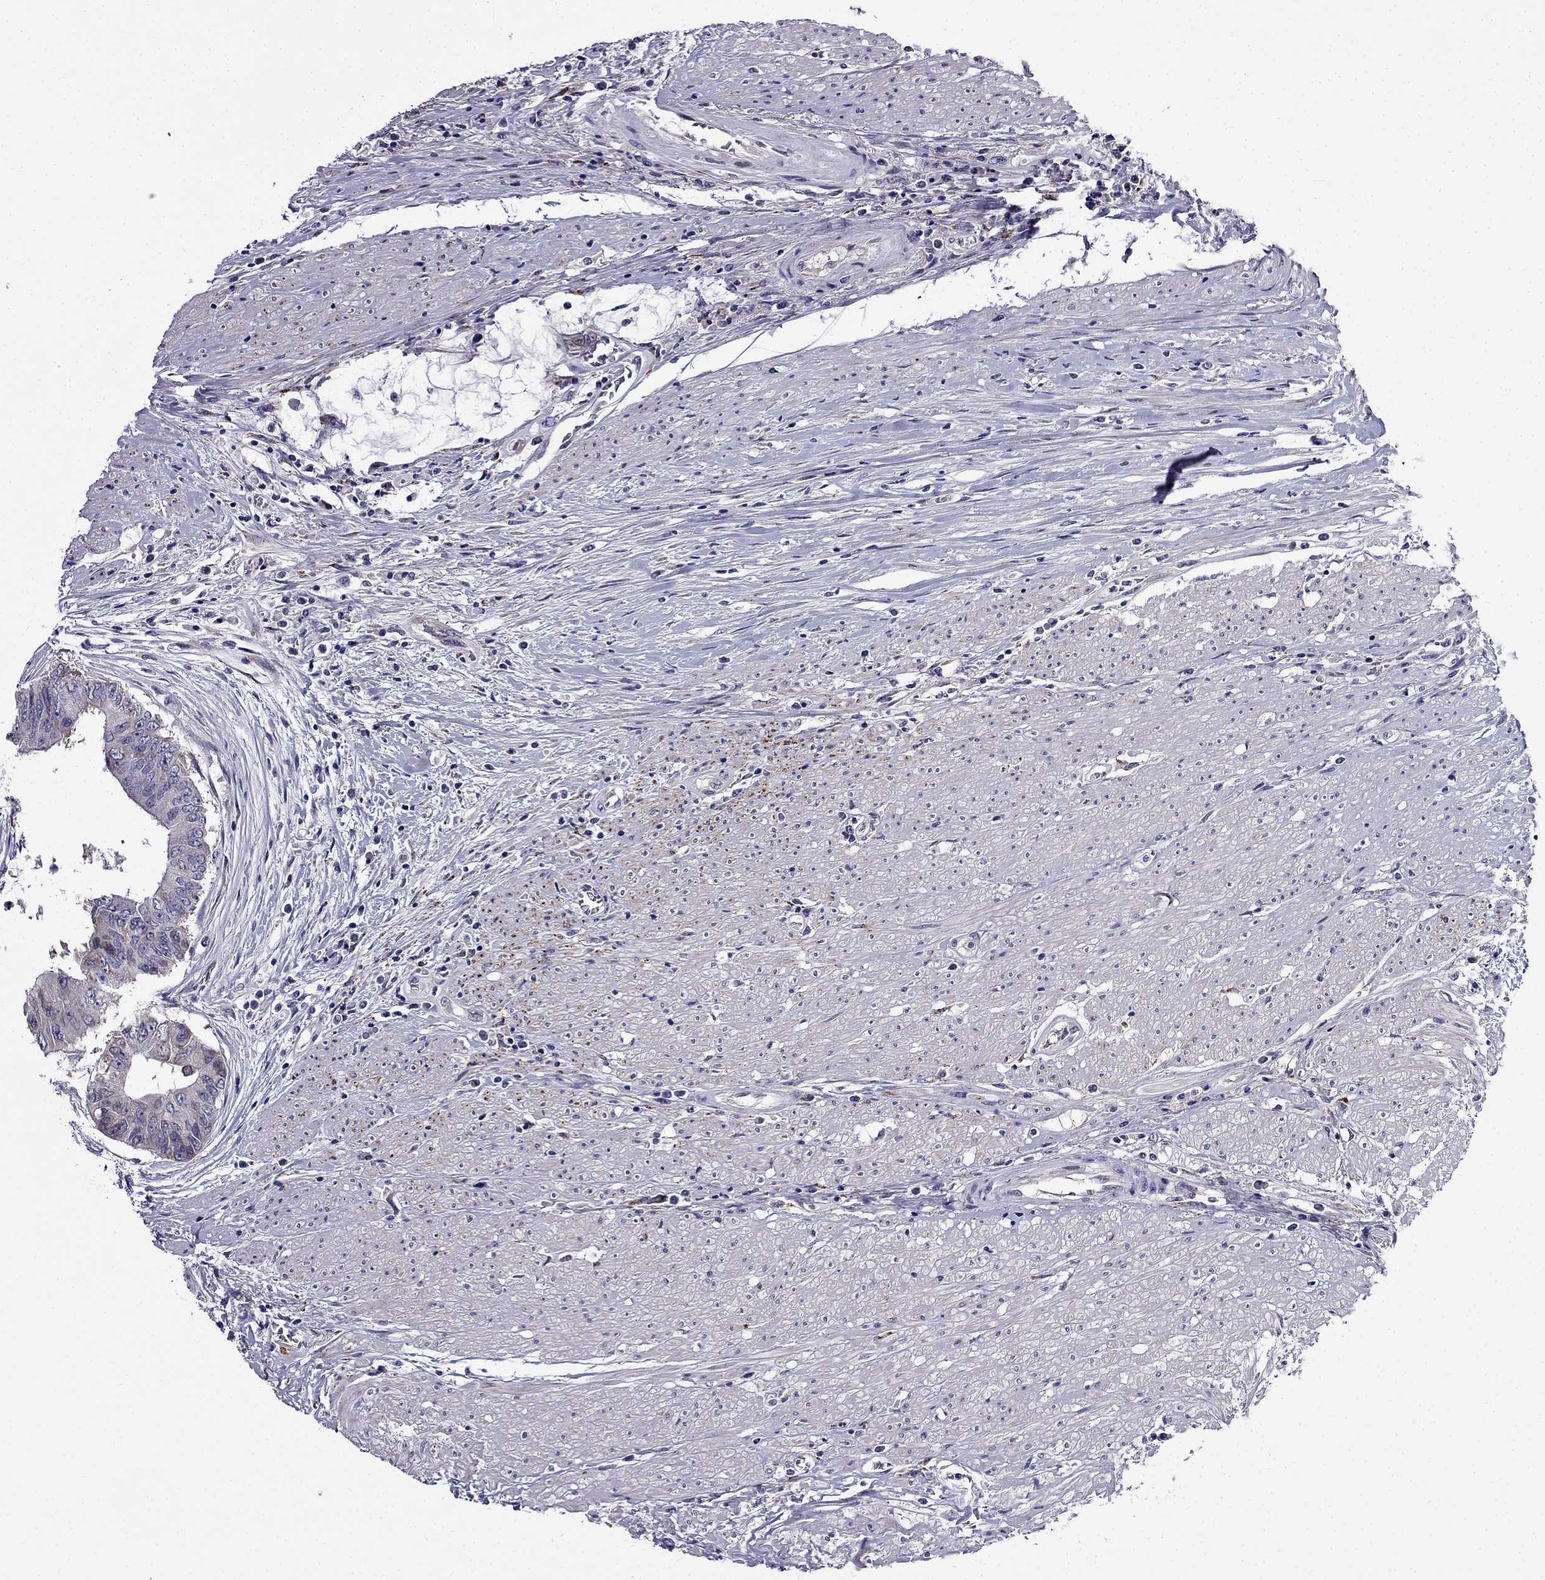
{"staining": {"intensity": "negative", "quantity": "none", "location": "none"}, "tissue": "colorectal cancer", "cell_type": "Tumor cells", "image_type": "cancer", "snomed": [{"axis": "morphology", "description": "Adenocarcinoma, NOS"}, {"axis": "topography", "description": "Rectum"}], "caption": "Immunohistochemistry (IHC) image of neoplastic tissue: colorectal cancer (adenocarcinoma) stained with DAB exhibits no significant protein positivity in tumor cells.", "gene": "PI16", "patient": {"sex": "male", "age": 59}}